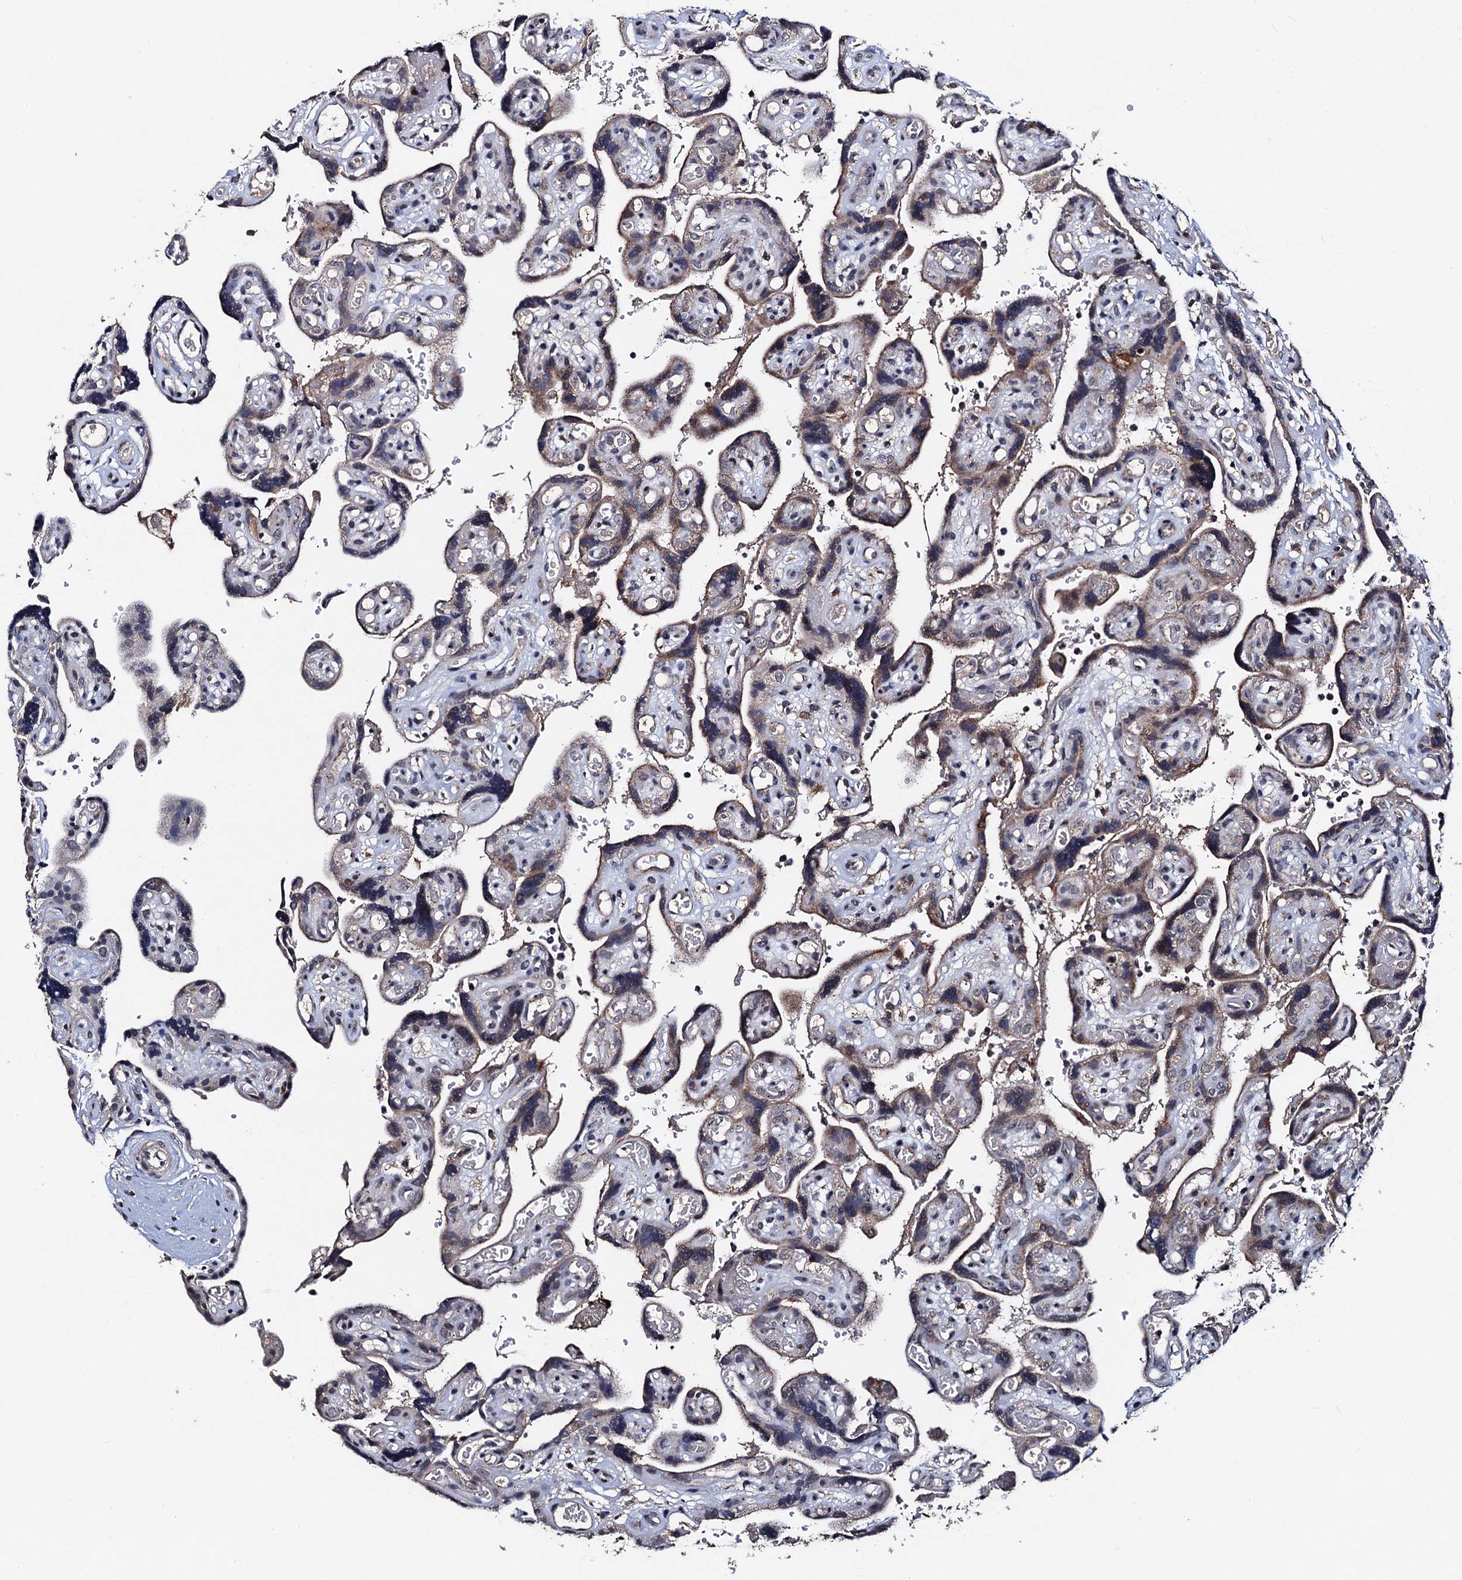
{"staining": {"intensity": "weak", "quantity": "25%-75%", "location": "nuclear"}, "tissue": "placenta", "cell_type": "Decidual cells", "image_type": "normal", "snomed": [{"axis": "morphology", "description": "Normal tissue, NOS"}, {"axis": "topography", "description": "Placenta"}], "caption": "The immunohistochemical stain highlights weak nuclear expression in decidual cells of unremarkable placenta. The protein is stained brown, and the nuclei are stained in blue (DAB IHC with brightfield microscopy, high magnification).", "gene": "PPTC7", "patient": {"sex": "female", "age": 30}}